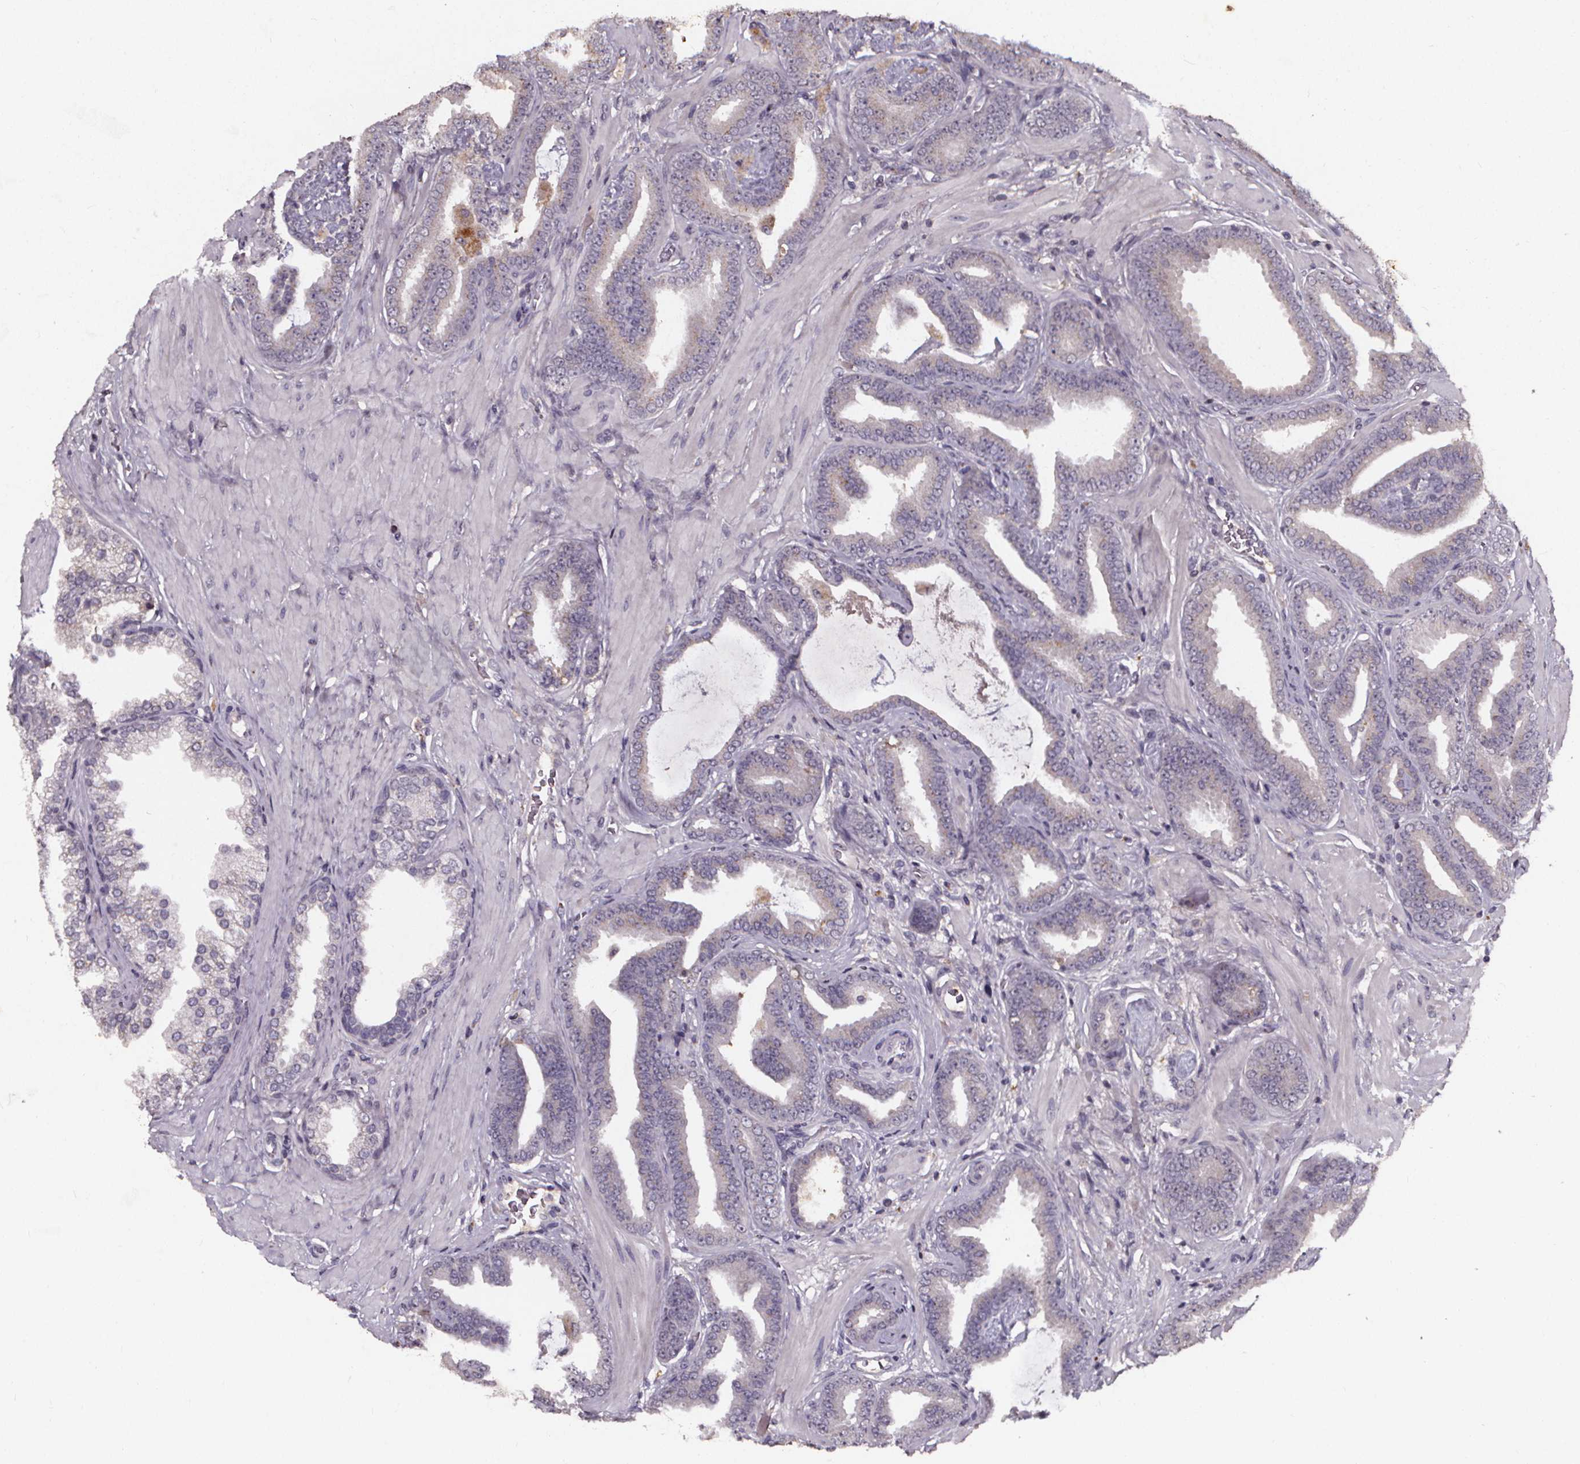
{"staining": {"intensity": "negative", "quantity": "none", "location": "none"}, "tissue": "prostate cancer", "cell_type": "Tumor cells", "image_type": "cancer", "snomed": [{"axis": "morphology", "description": "Adenocarcinoma, Low grade"}, {"axis": "topography", "description": "Prostate"}], "caption": "This is an IHC image of low-grade adenocarcinoma (prostate). There is no expression in tumor cells.", "gene": "SPAG8", "patient": {"sex": "male", "age": 63}}